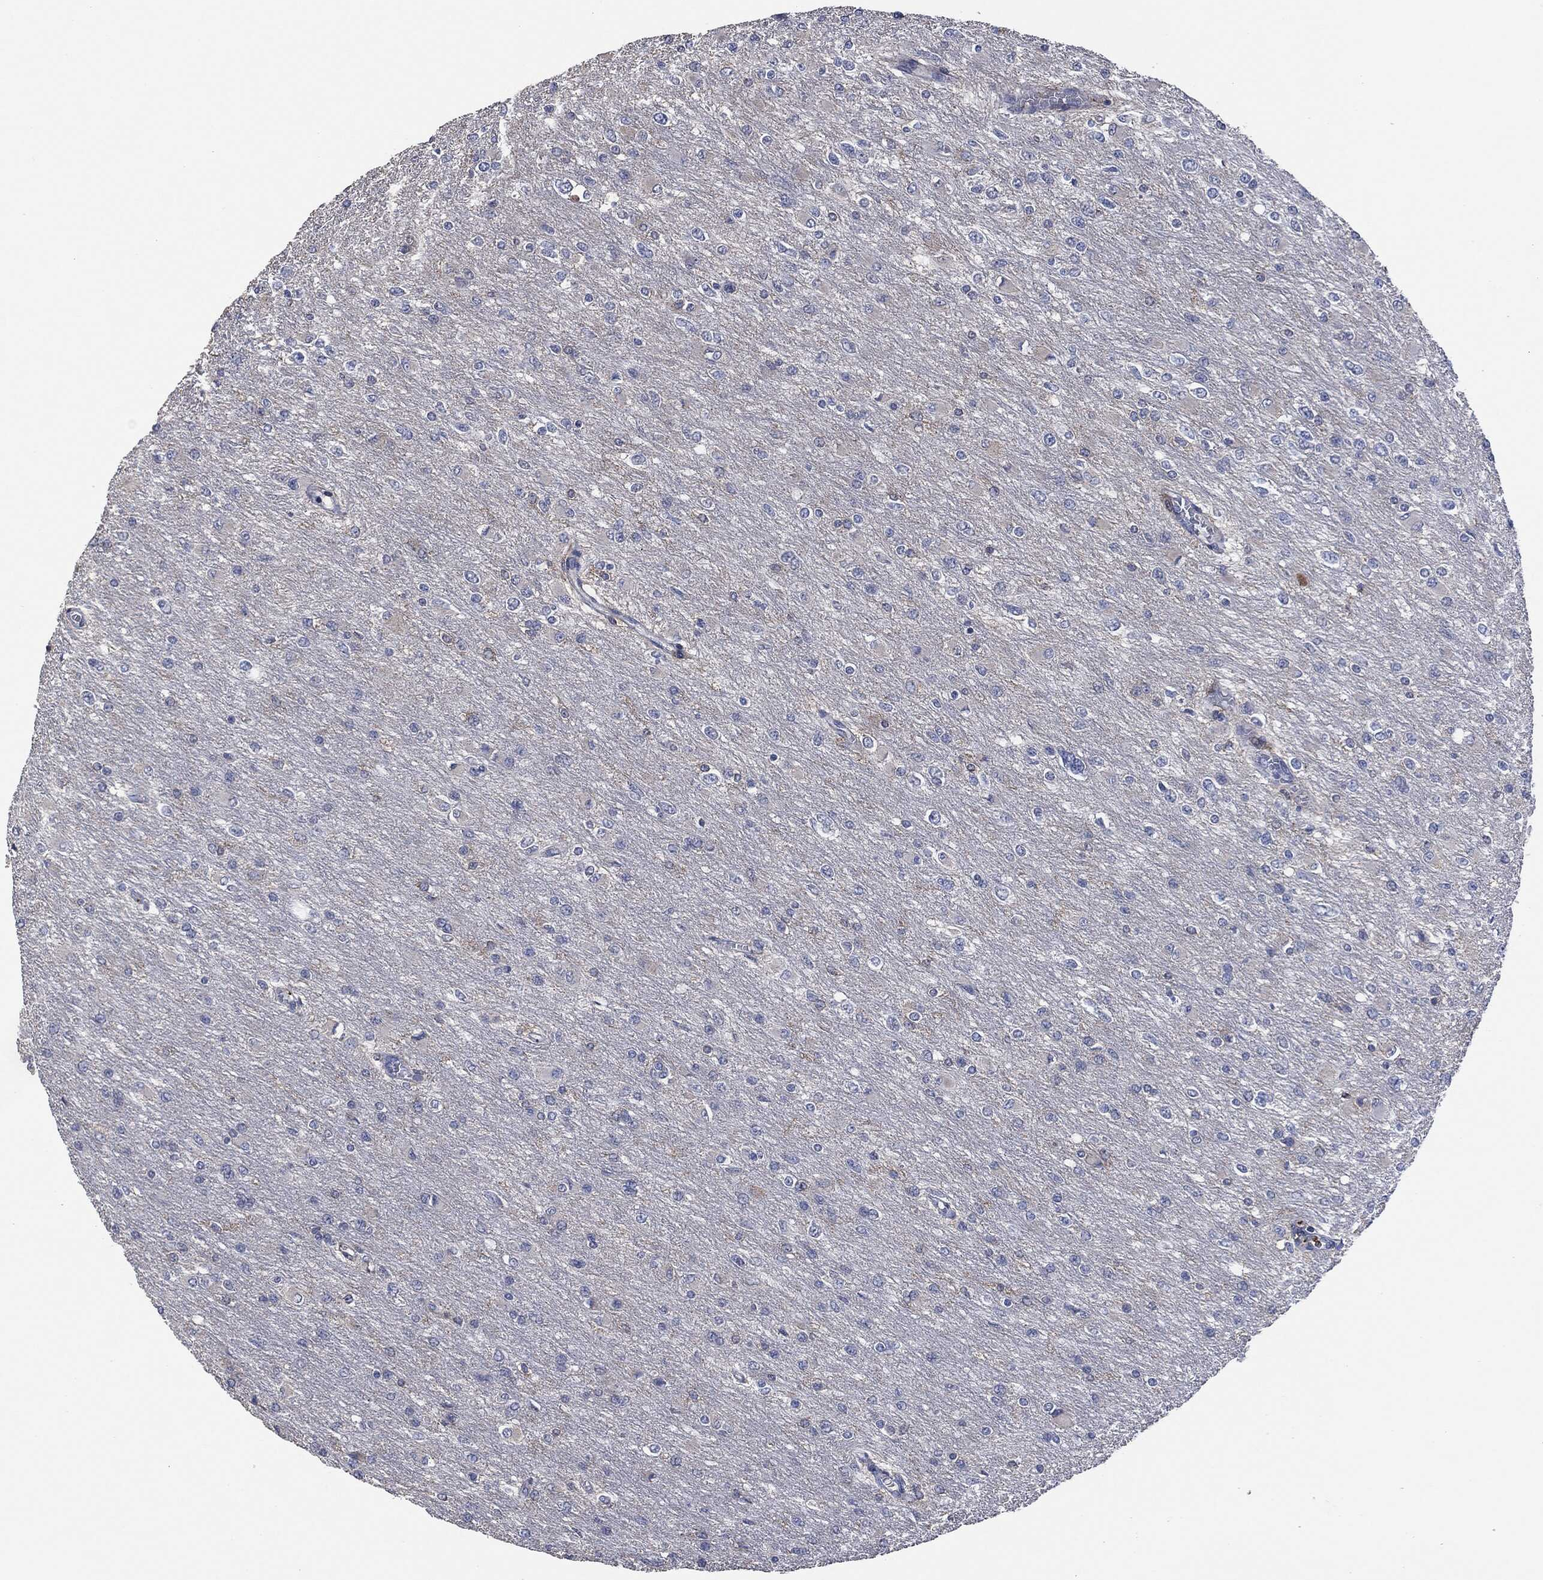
{"staining": {"intensity": "negative", "quantity": "none", "location": "none"}, "tissue": "glioma", "cell_type": "Tumor cells", "image_type": "cancer", "snomed": [{"axis": "morphology", "description": "Glioma, malignant, High grade"}, {"axis": "topography", "description": "Cerebral cortex"}], "caption": "DAB immunohistochemical staining of malignant glioma (high-grade) reveals no significant expression in tumor cells.", "gene": "CD33", "patient": {"sex": "female", "age": 36}}